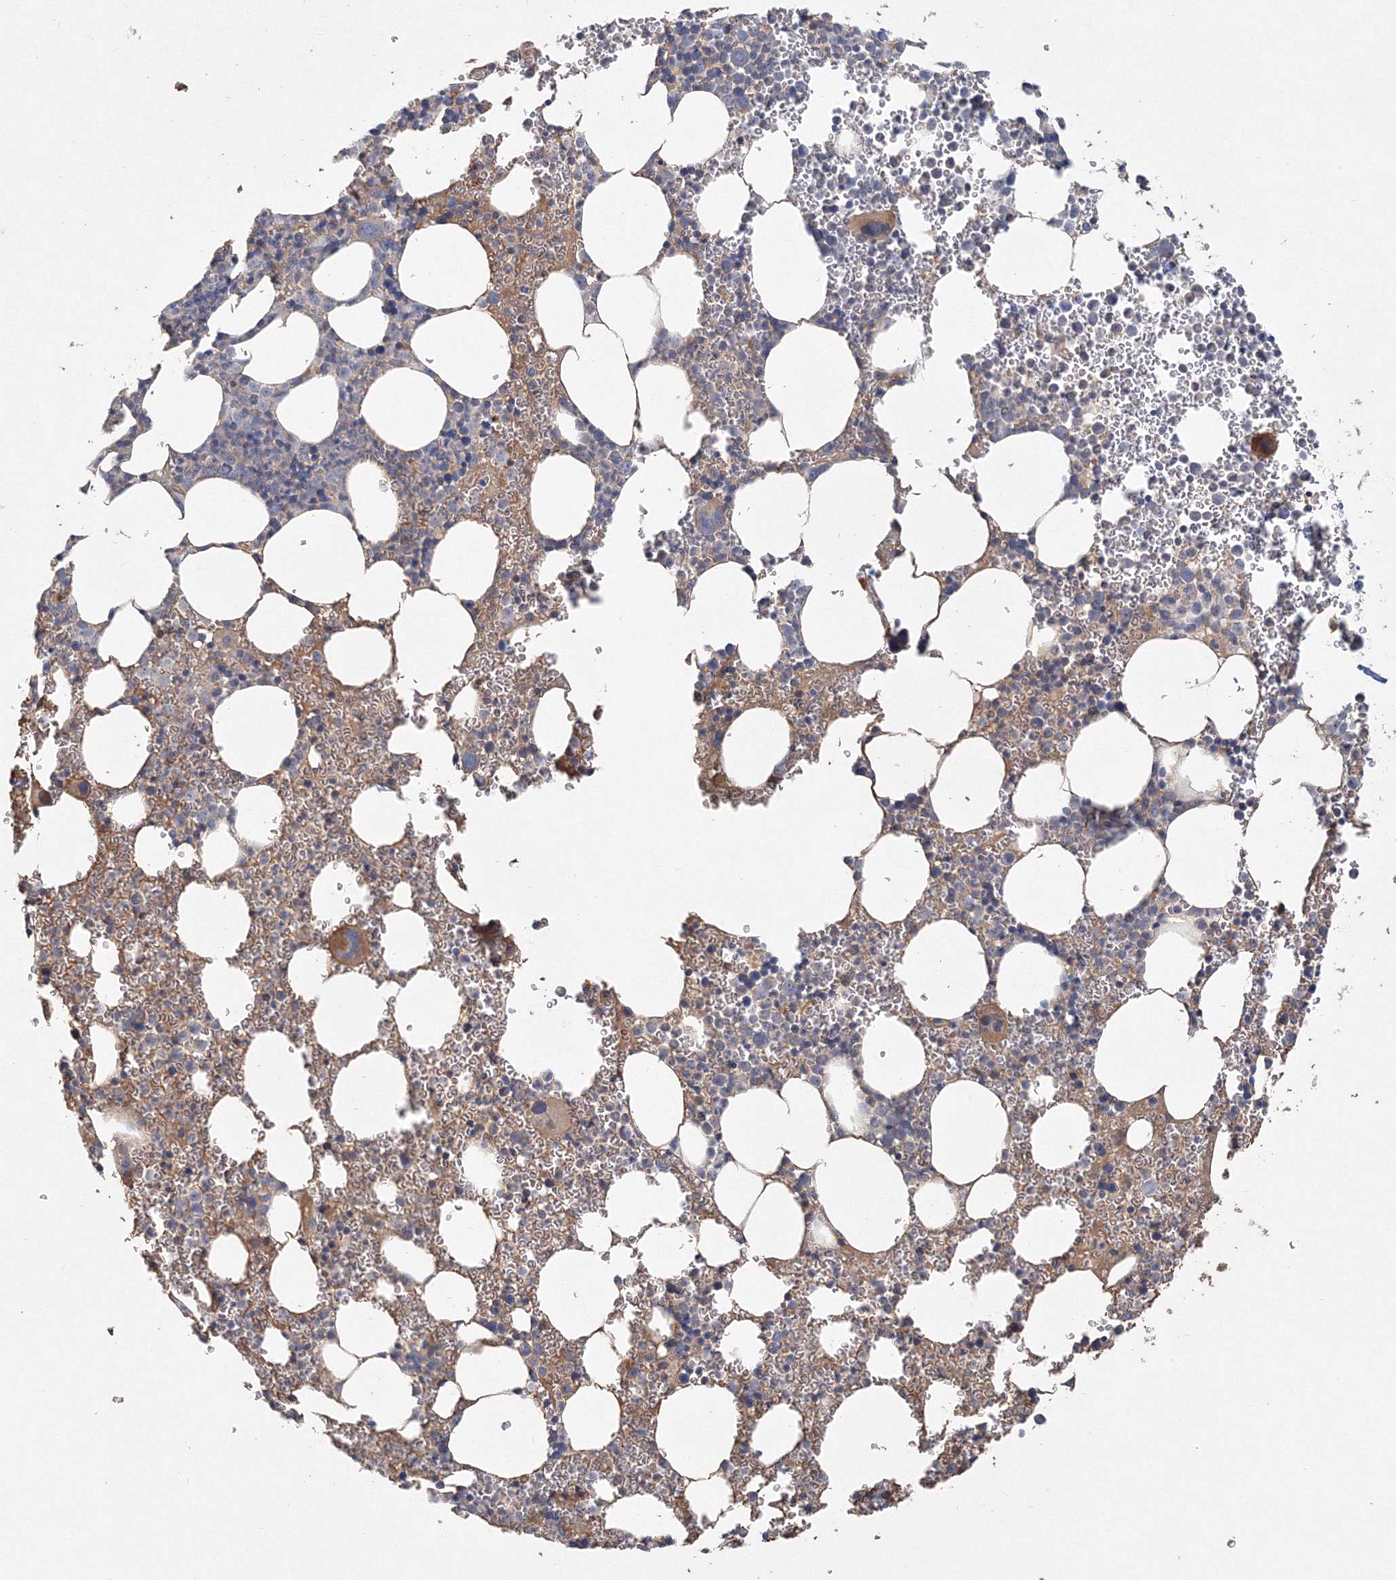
{"staining": {"intensity": "moderate", "quantity": "<25%", "location": "cytoplasmic/membranous"}, "tissue": "bone marrow", "cell_type": "Hematopoietic cells", "image_type": "normal", "snomed": [{"axis": "morphology", "description": "Normal tissue, NOS"}, {"axis": "topography", "description": "Bone marrow"}], "caption": "Approximately <25% of hematopoietic cells in normal bone marrow display moderate cytoplasmic/membranous protein expression as visualized by brown immunohistochemical staining.", "gene": "GRINA", "patient": {"sex": "female", "age": 78}}